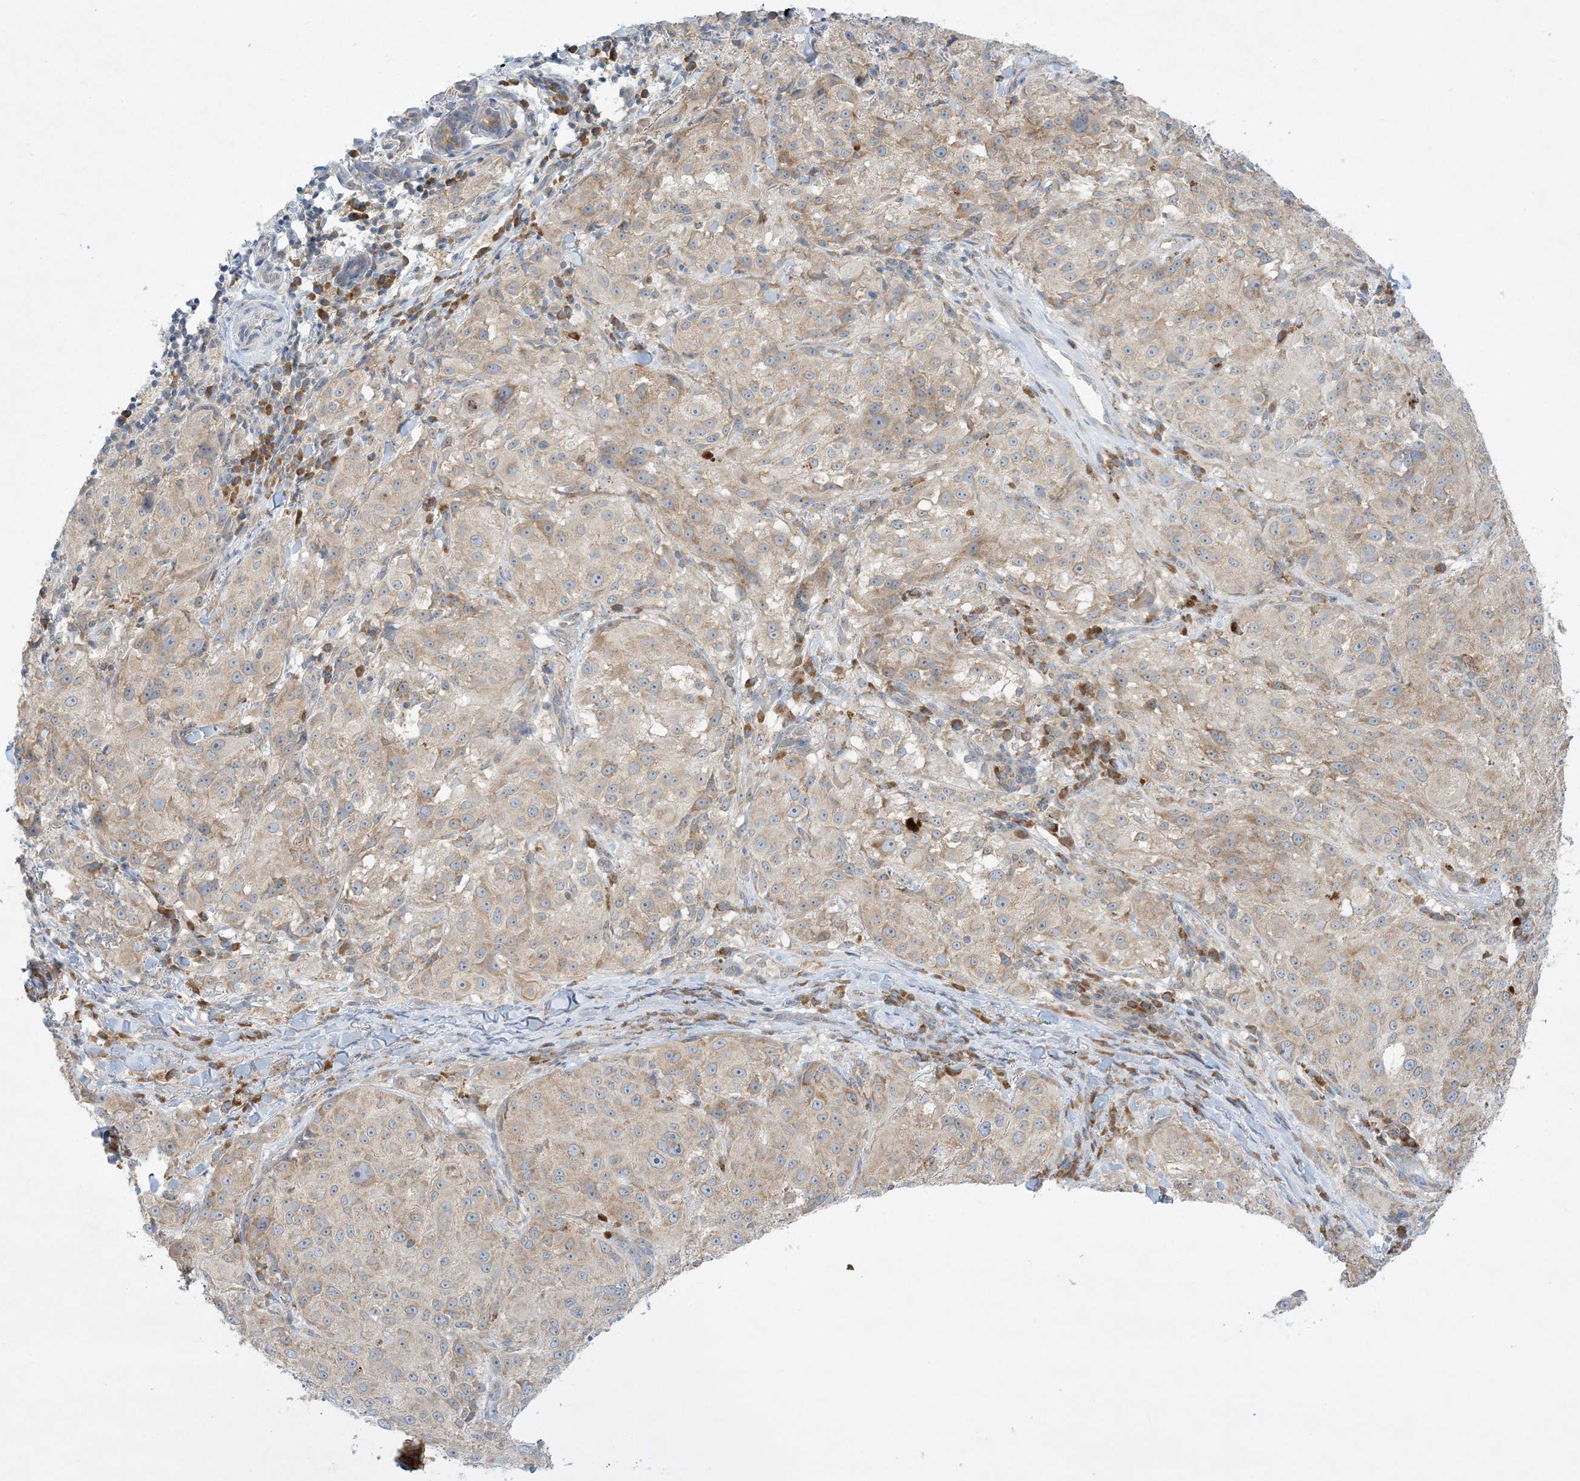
{"staining": {"intensity": "weak", "quantity": ">75%", "location": "cytoplasmic/membranous"}, "tissue": "melanoma", "cell_type": "Tumor cells", "image_type": "cancer", "snomed": [{"axis": "morphology", "description": "Necrosis, NOS"}, {"axis": "morphology", "description": "Malignant melanoma, NOS"}, {"axis": "topography", "description": "Skin"}], "caption": "The histopathology image displays a brown stain indicating the presence of a protein in the cytoplasmic/membranous of tumor cells in melanoma.", "gene": "RPP40", "patient": {"sex": "female", "age": 87}}